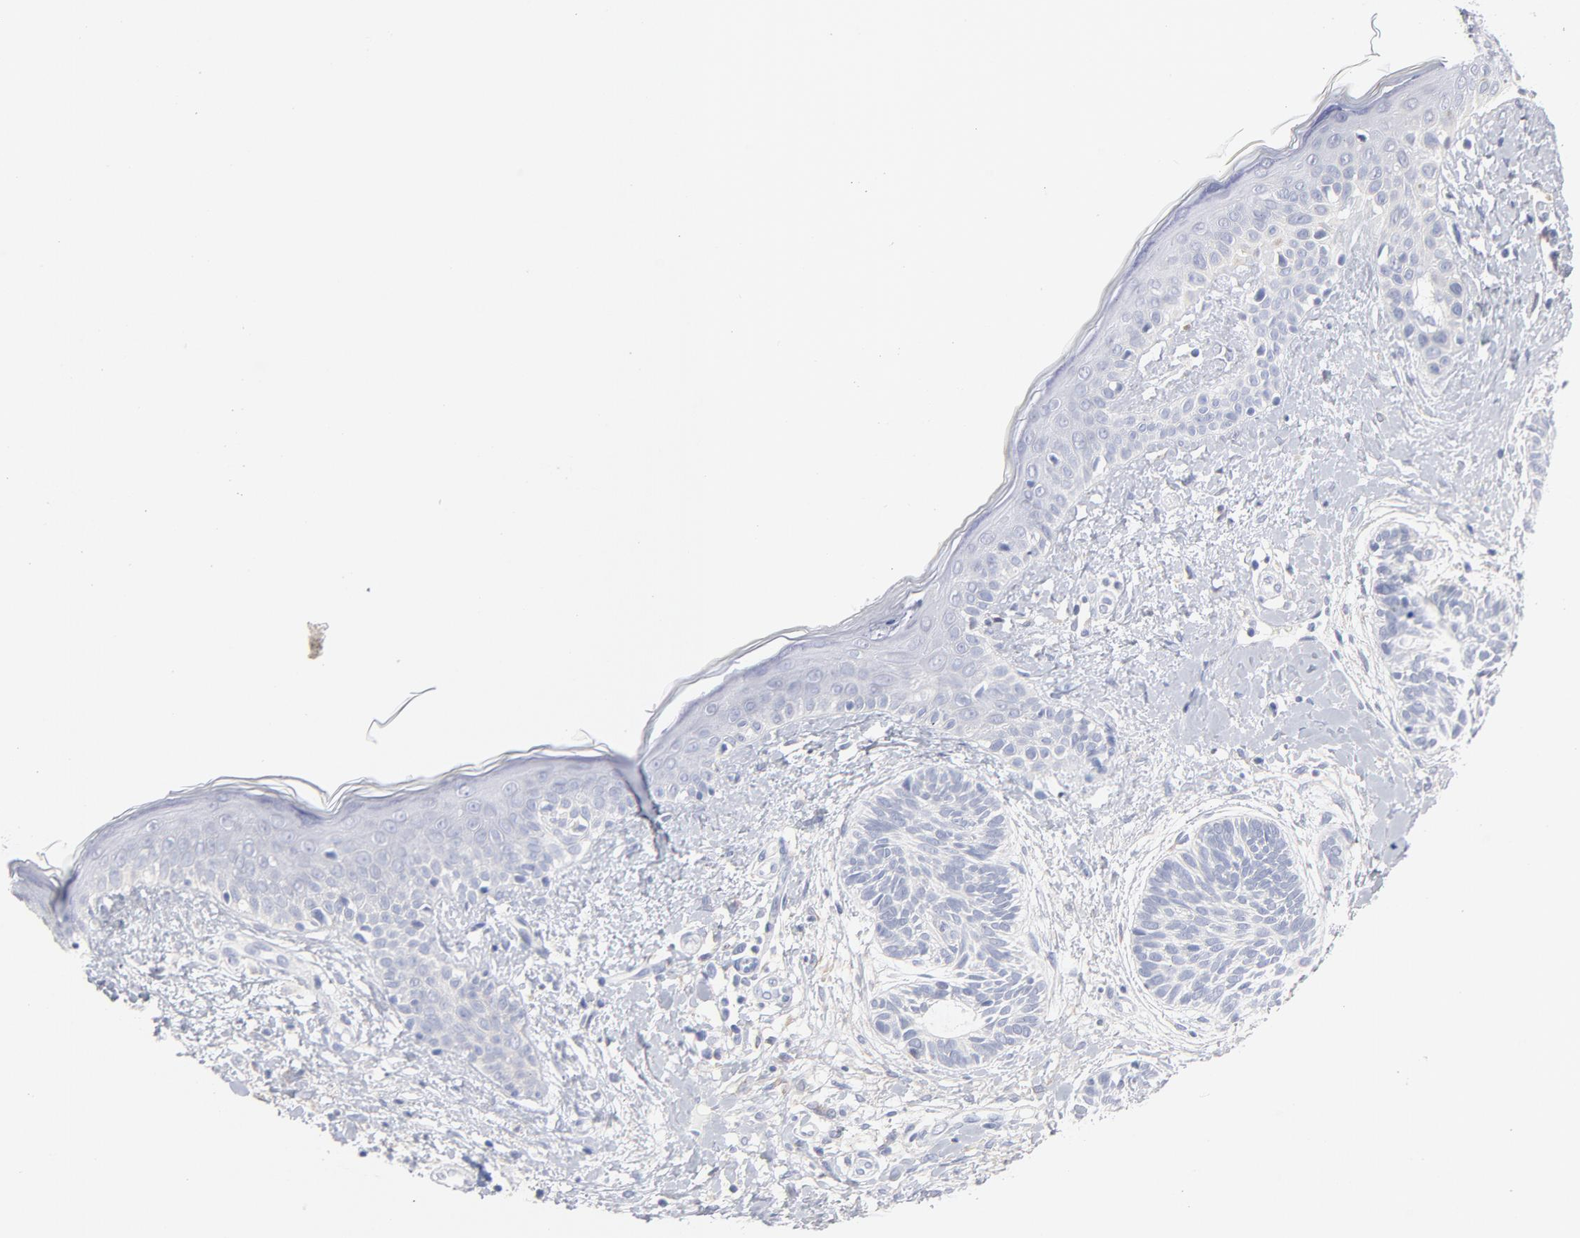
{"staining": {"intensity": "negative", "quantity": "none", "location": "none"}, "tissue": "skin cancer", "cell_type": "Tumor cells", "image_type": "cancer", "snomed": [{"axis": "morphology", "description": "Normal tissue, NOS"}, {"axis": "morphology", "description": "Basal cell carcinoma"}, {"axis": "topography", "description": "Skin"}], "caption": "Tumor cells show no significant protein positivity in skin cancer (basal cell carcinoma).", "gene": "MID1", "patient": {"sex": "male", "age": 63}}